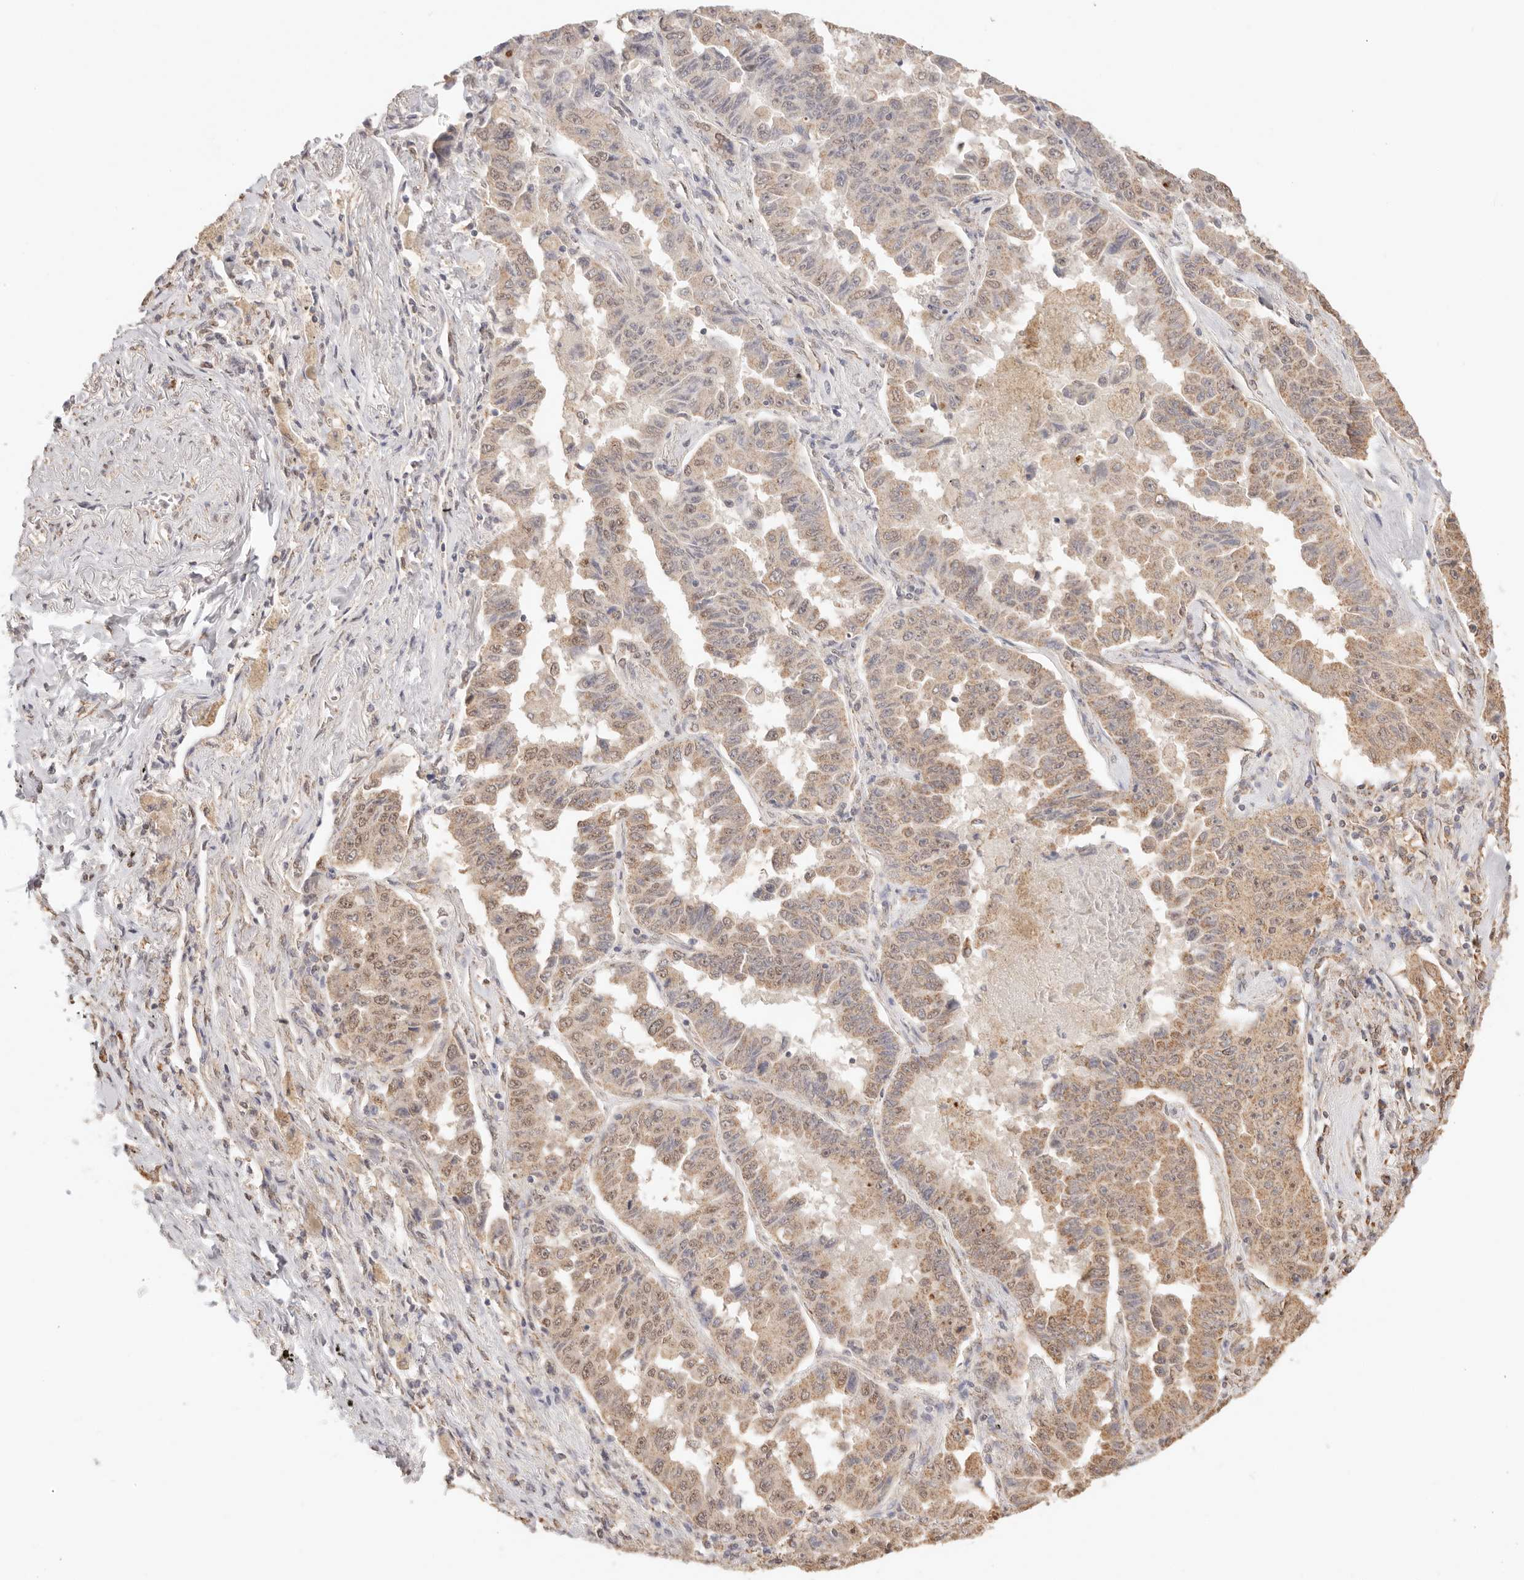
{"staining": {"intensity": "weak", "quantity": ">75%", "location": "cytoplasmic/membranous,nuclear"}, "tissue": "lung cancer", "cell_type": "Tumor cells", "image_type": "cancer", "snomed": [{"axis": "morphology", "description": "Adenocarcinoma, NOS"}, {"axis": "topography", "description": "Lung"}], "caption": "A brown stain labels weak cytoplasmic/membranous and nuclear positivity of a protein in human lung cancer tumor cells.", "gene": "IL1R2", "patient": {"sex": "female", "age": 51}}